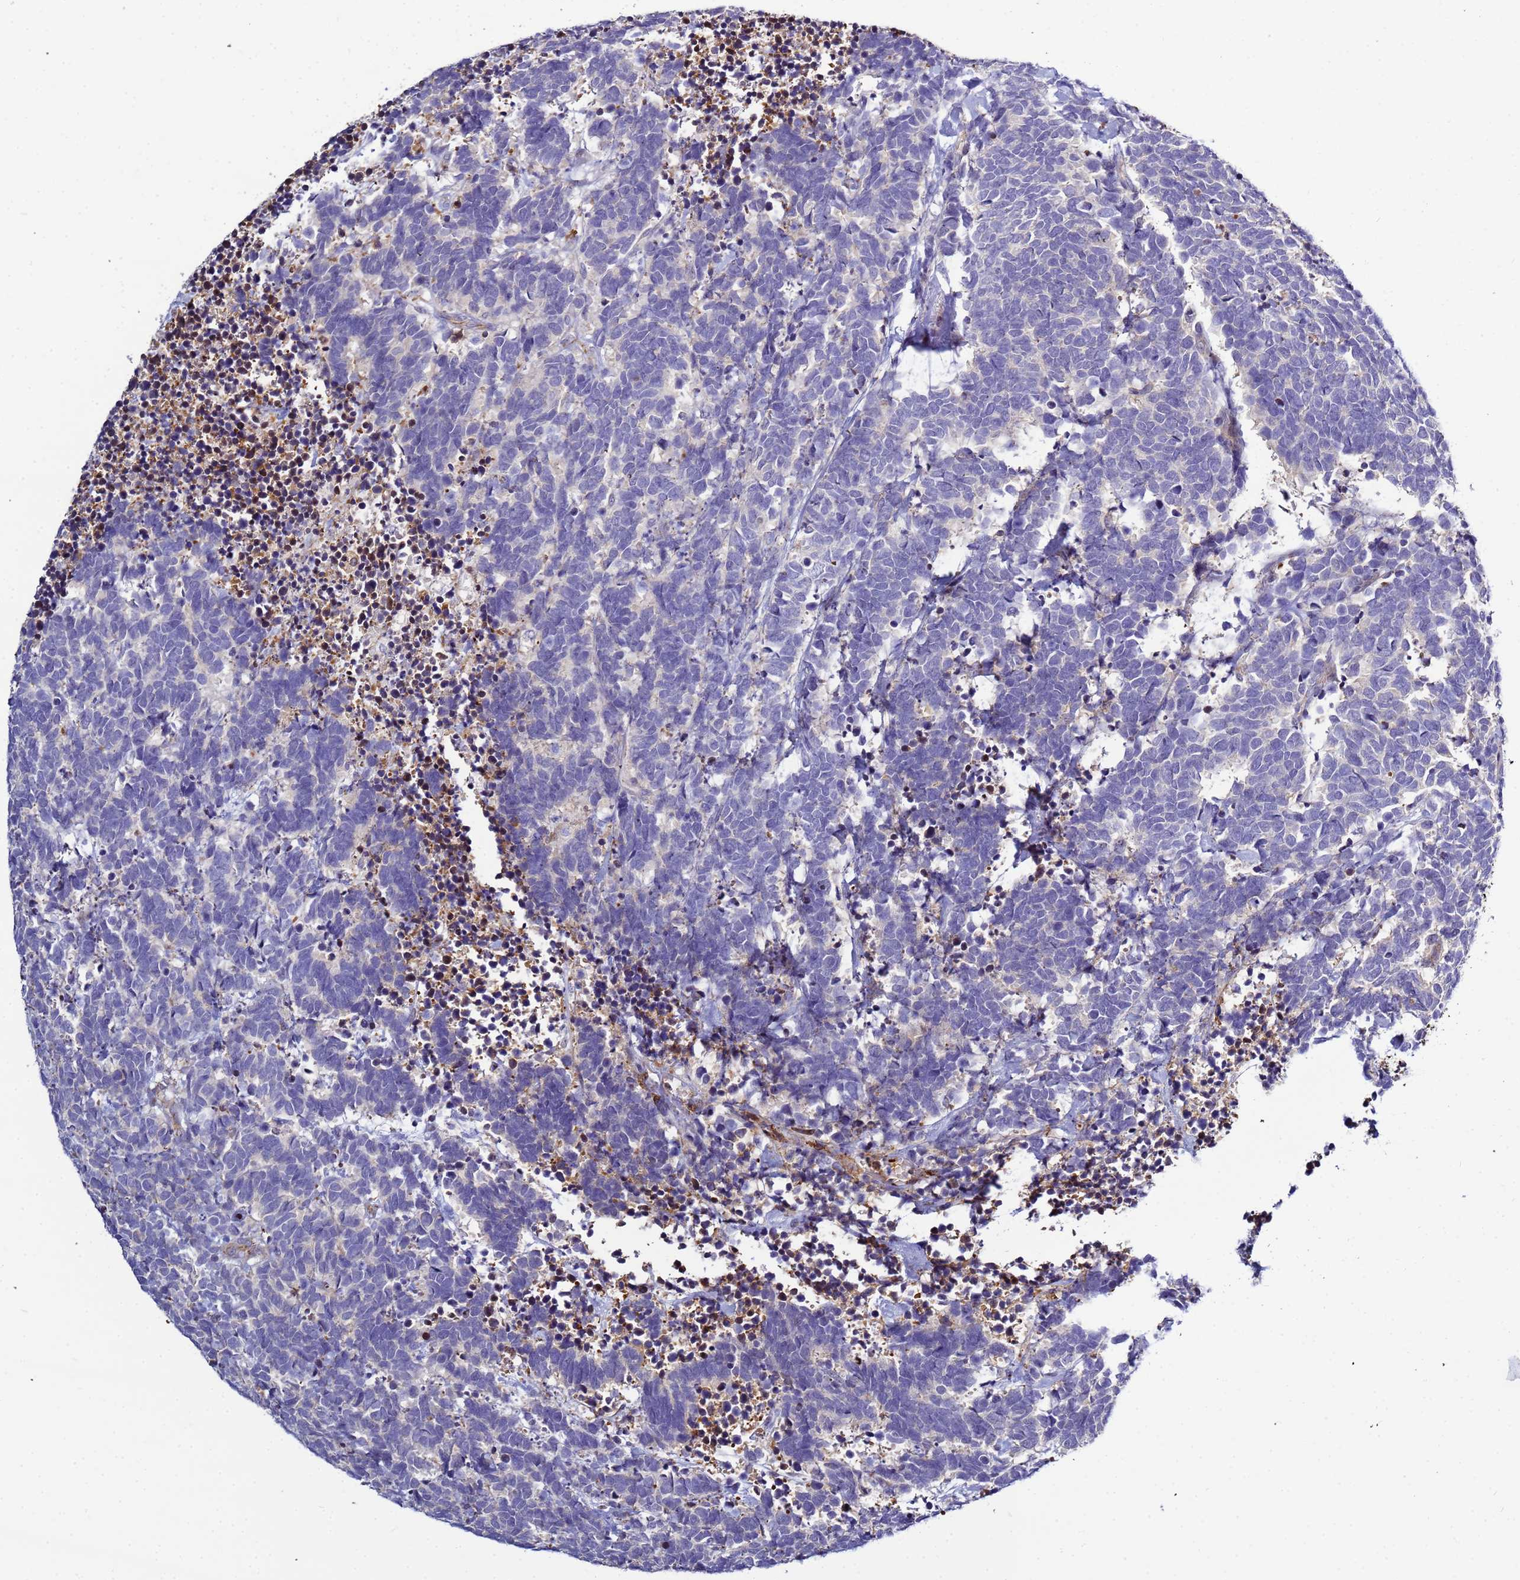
{"staining": {"intensity": "negative", "quantity": "none", "location": "none"}, "tissue": "carcinoid", "cell_type": "Tumor cells", "image_type": "cancer", "snomed": [{"axis": "morphology", "description": "Carcinoma, NOS"}, {"axis": "morphology", "description": "Carcinoid, malignant, NOS"}, {"axis": "topography", "description": "Urinary bladder"}], "caption": "Human carcinoid stained for a protein using immunohistochemistry shows no positivity in tumor cells.", "gene": "NOL8", "patient": {"sex": "male", "age": 57}}